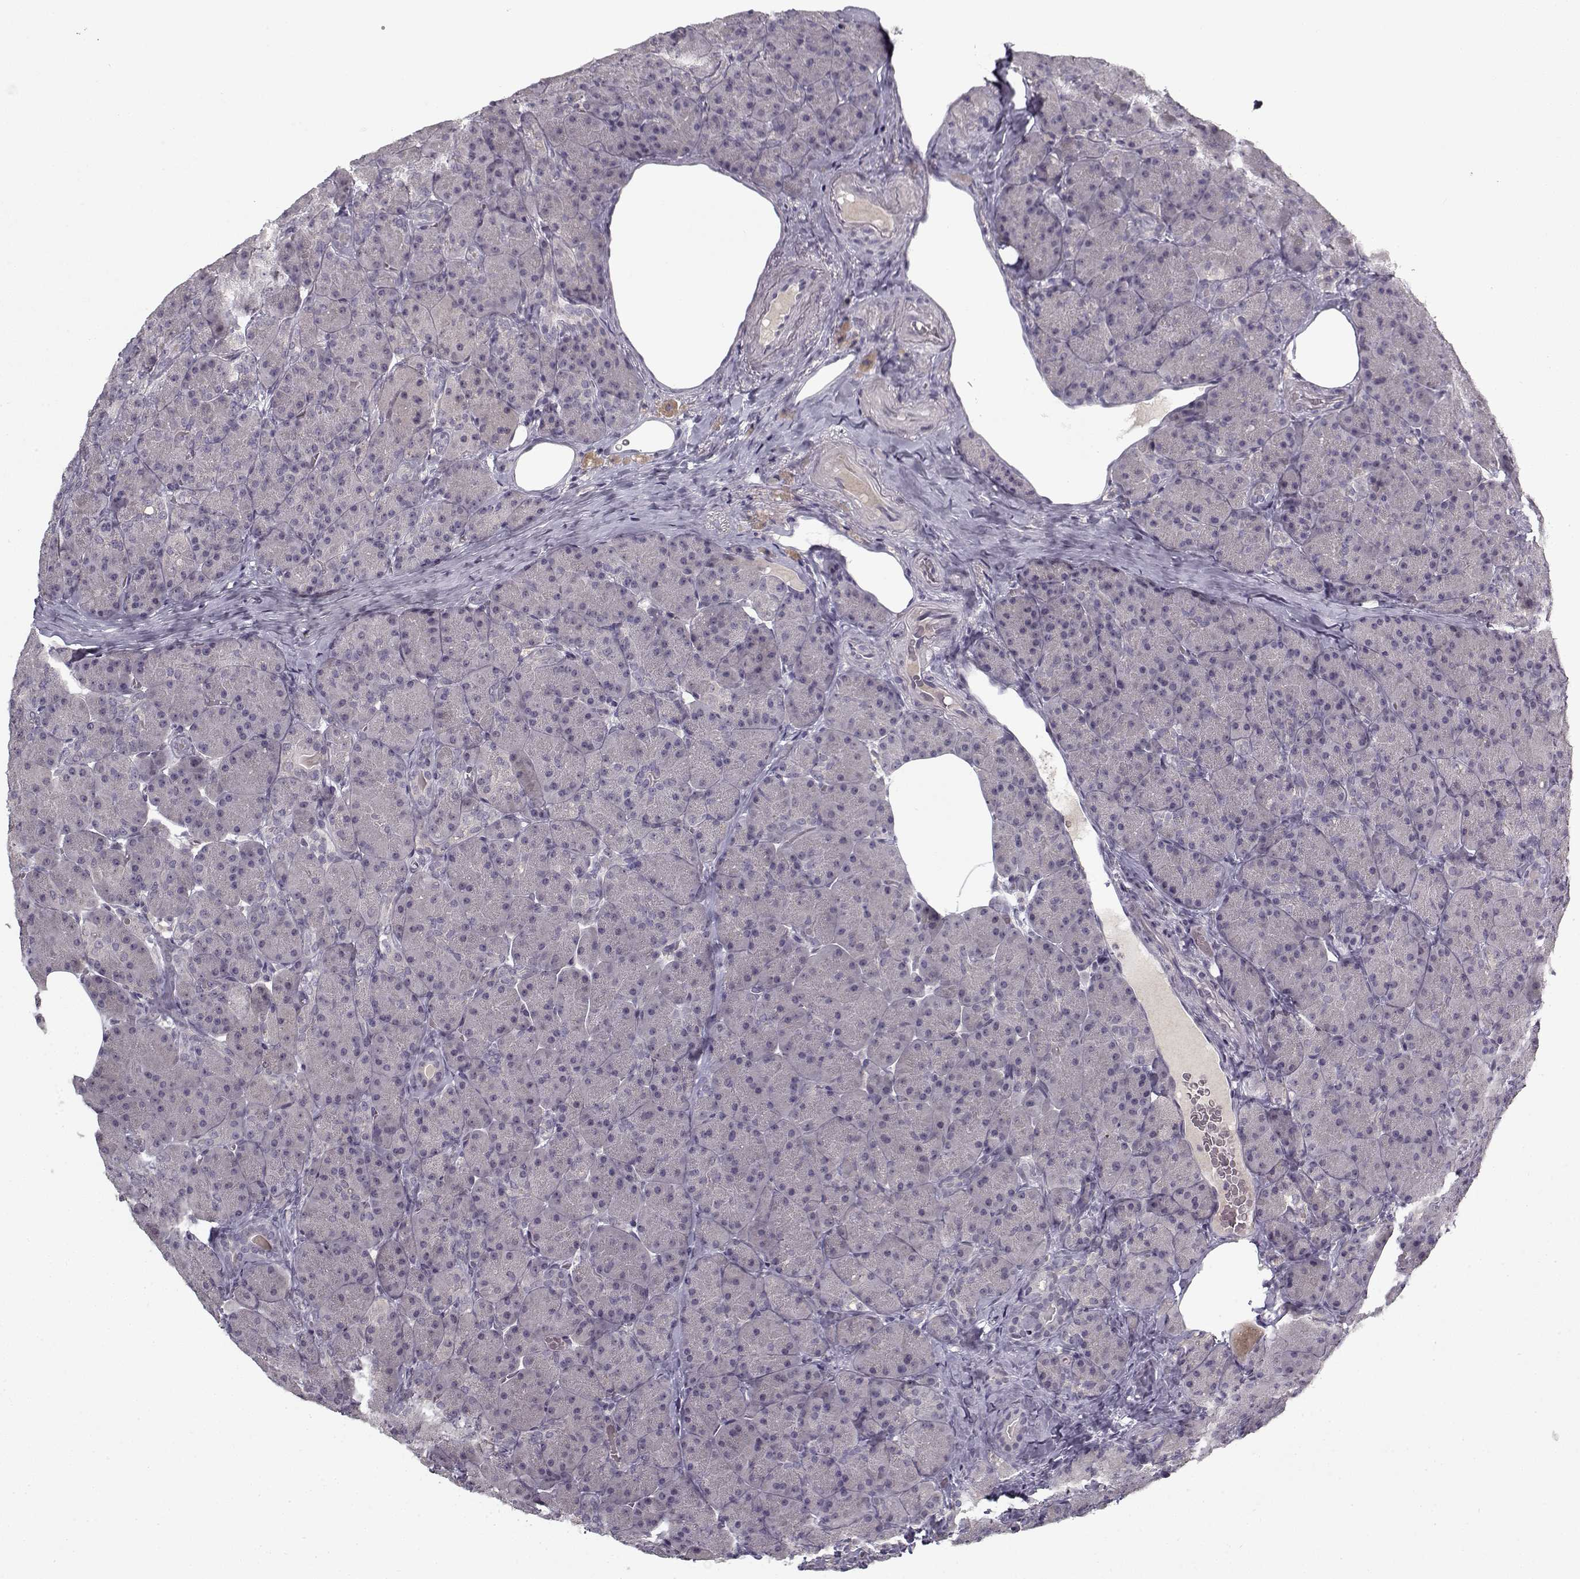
{"staining": {"intensity": "negative", "quantity": "none", "location": "none"}, "tissue": "pancreas", "cell_type": "Exocrine glandular cells", "image_type": "normal", "snomed": [{"axis": "morphology", "description": "Normal tissue, NOS"}, {"axis": "topography", "description": "Pancreas"}], "caption": "This image is of benign pancreas stained with immunohistochemistry to label a protein in brown with the nuclei are counter-stained blue. There is no expression in exocrine glandular cells.", "gene": "LAMA2", "patient": {"sex": "male", "age": 57}}